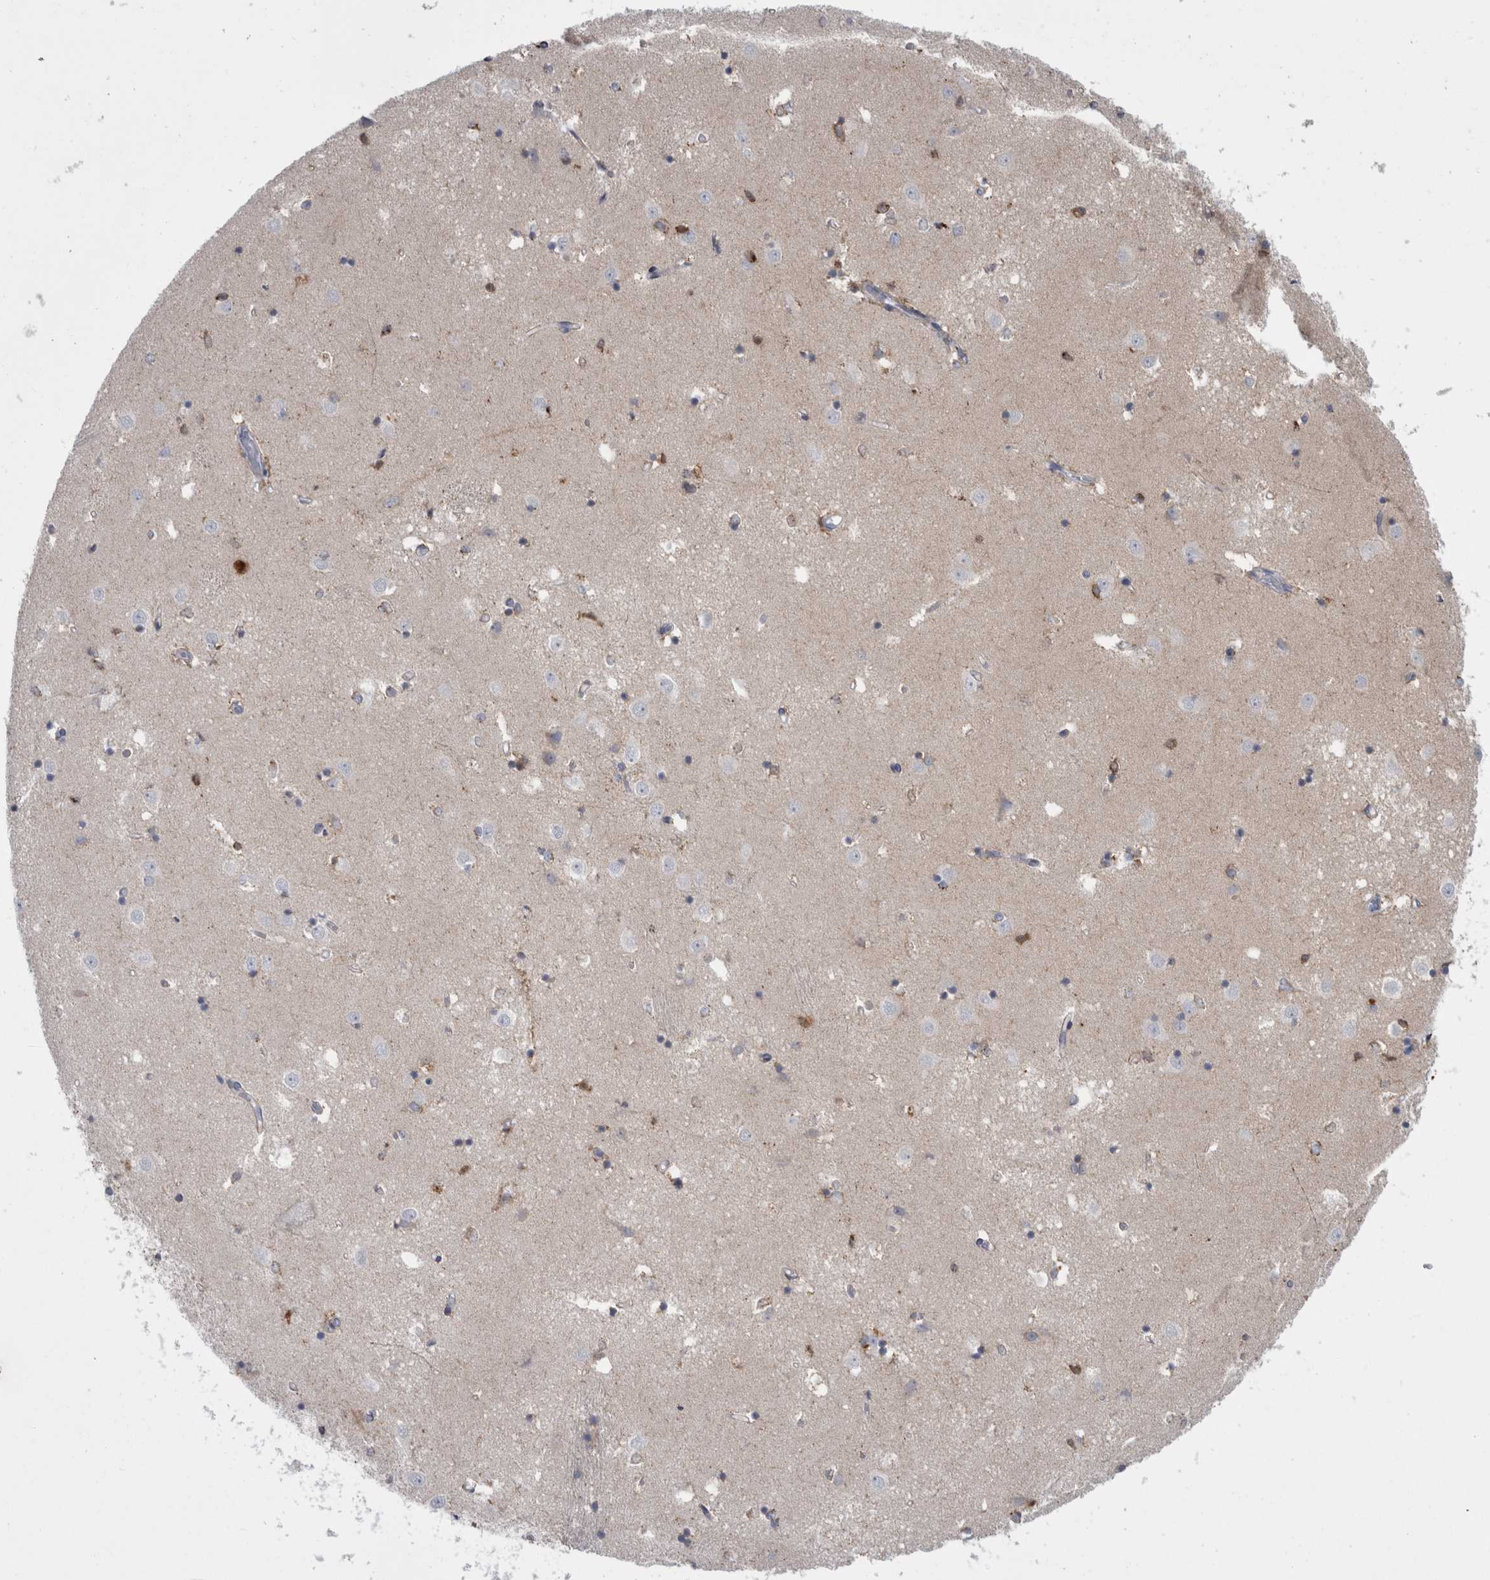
{"staining": {"intensity": "moderate", "quantity": "<25%", "location": "cytoplasmic/membranous"}, "tissue": "caudate", "cell_type": "Glial cells", "image_type": "normal", "snomed": [{"axis": "morphology", "description": "Normal tissue, NOS"}, {"axis": "topography", "description": "Lateral ventricle wall"}], "caption": "Benign caudate exhibits moderate cytoplasmic/membranous staining in about <25% of glial cells, visualized by immunohistochemistry. (DAB = brown stain, brightfield microscopy at high magnification).", "gene": "GATM", "patient": {"sex": "male", "age": 45}}